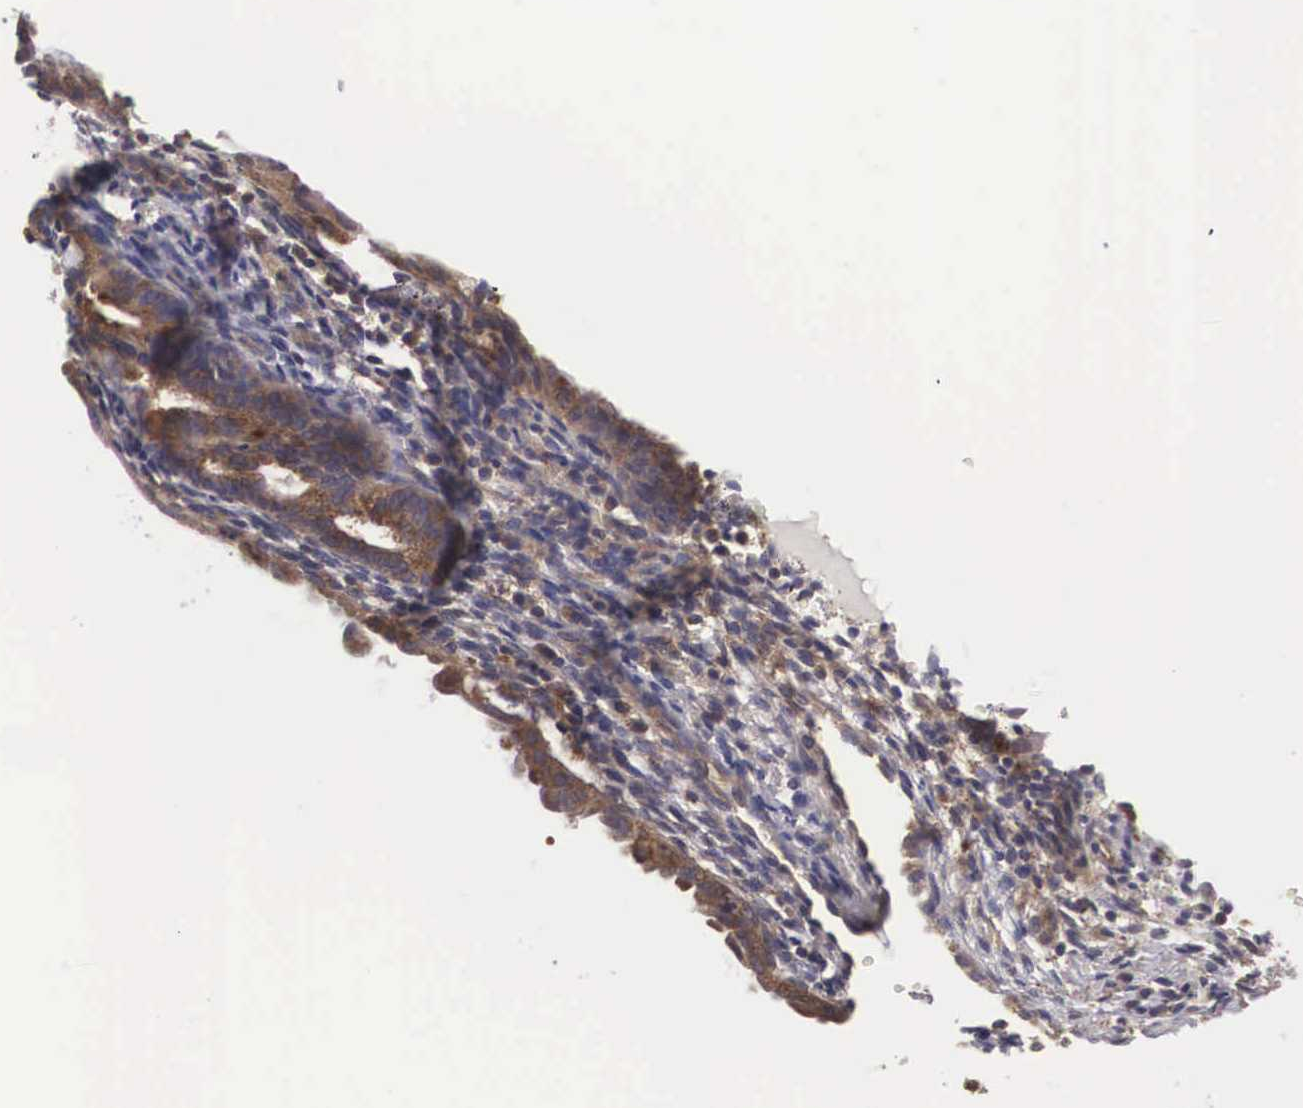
{"staining": {"intensity": "moderate", "quantity": ">75%", "location": "cytoplasmic/membranous"}, "tissue": "endometrial cancer", "cell_type": "Tumor cells", "image_type": "cancer", "snomed": [{"axis": "morphology", "description": "Adenocarcinoma, NOS"}, {"axis": "topography", "description": "Endometrium"}], "caption": "About >75% of tumor cells in human endometrial cancer (adenocarcinoma) display moderate cytoplasmic/membranous protein staining as visualized by brown immunohistochemical staining.", "gene": "GRIPAP1", "patient": {"sex": "female", "age": 63}}